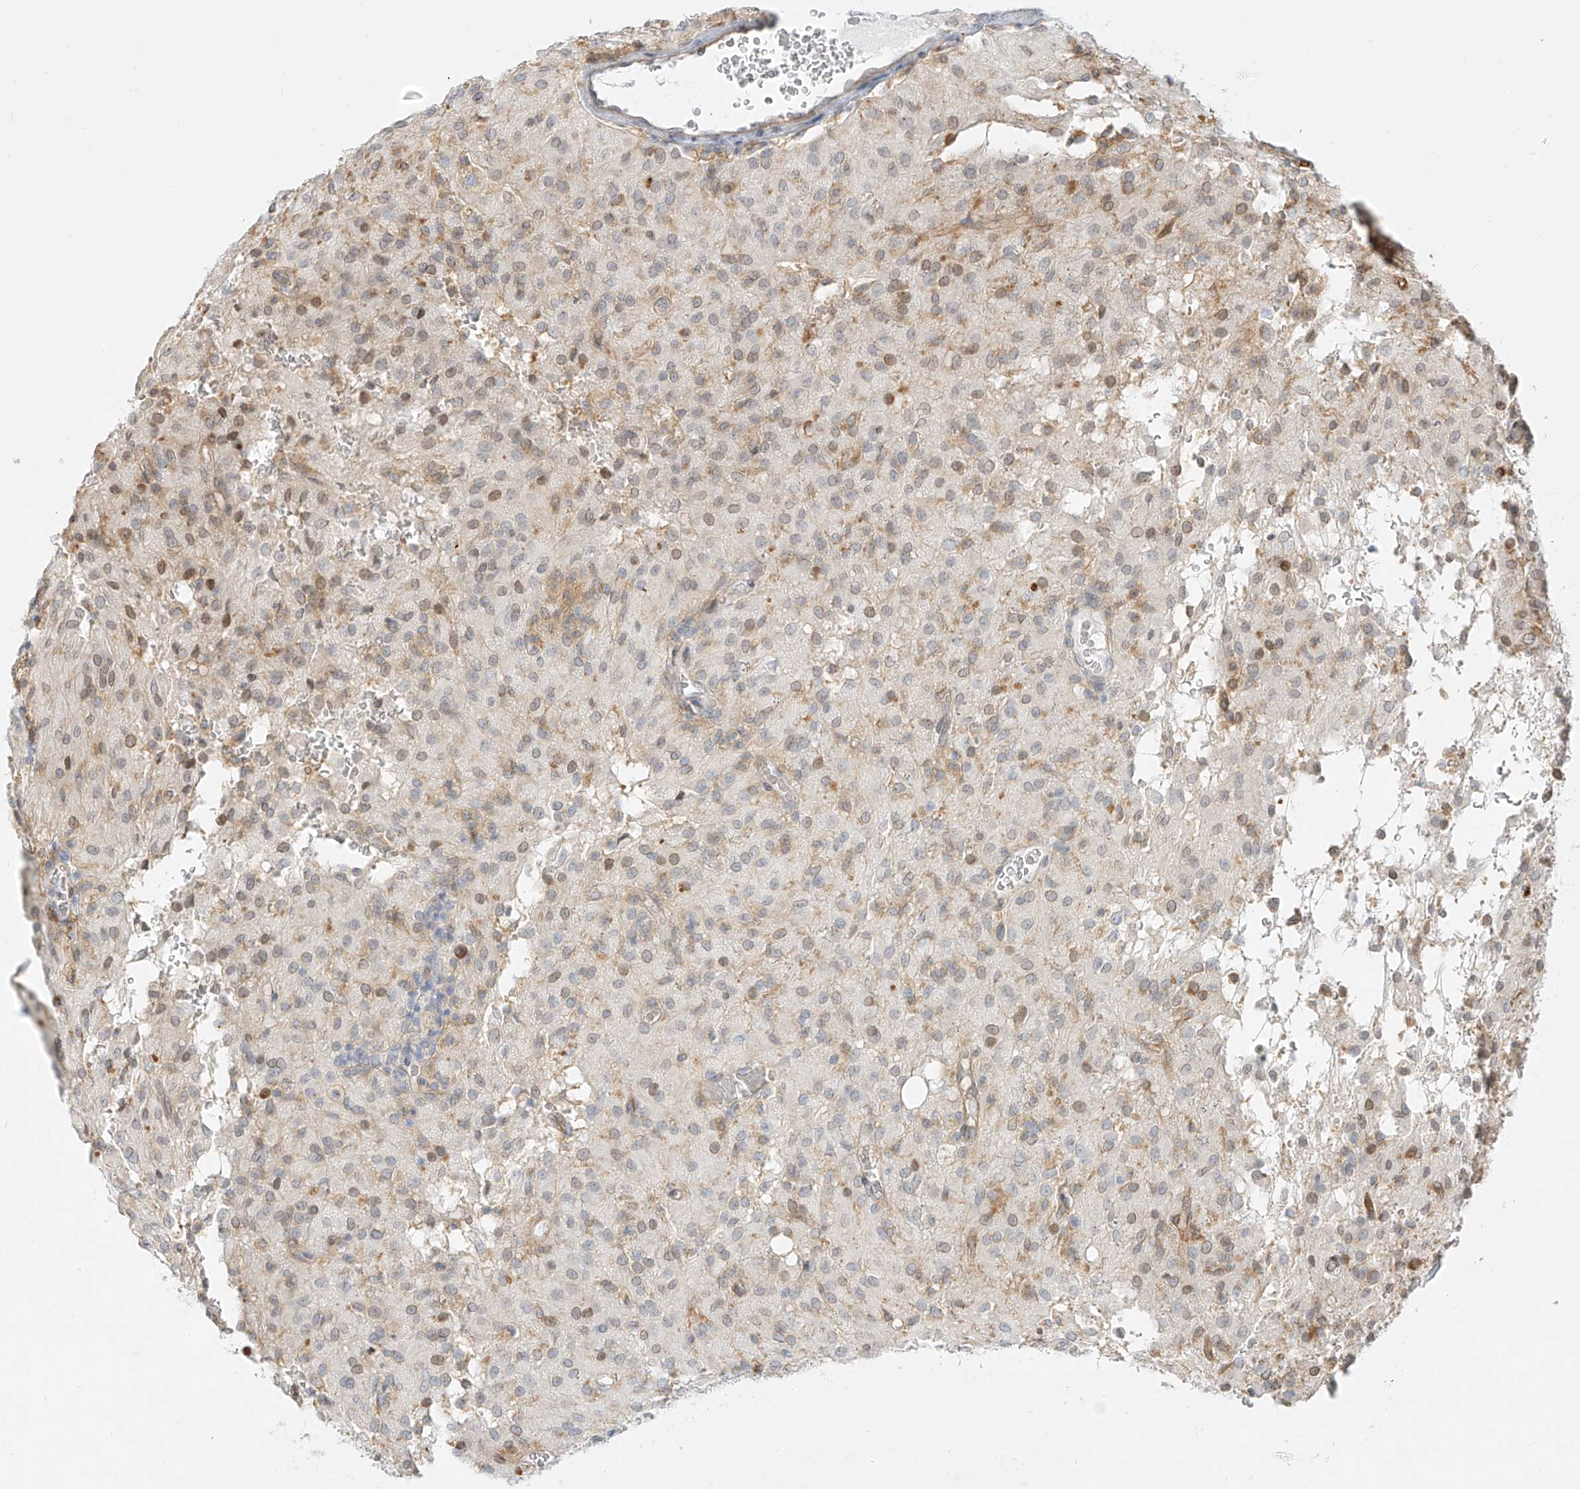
{"staining": {"intensity": "weak", "quantity": "<25%", "location": "nuclear"}, "tissue": "glioma", "cell_type": "Tumor cells", "image_type": "cancer", "snomed": [{"axis": "morphology", "description": "Glioma, malignant, High grade"}, {"axis": "topography", "description": "Brain"}], "caption": "Malignant glioma (high-grade) was stained to show a protein in brown. There is no significant staining in tumor cells. (Stains: DAB immunohistochemistry (IHC) with hematoxylin counter stain, Microscopy: brightfield microscopy at high magnification).", "gene": "NHSL1", "patient": {"sex": "female", "age": 59}}